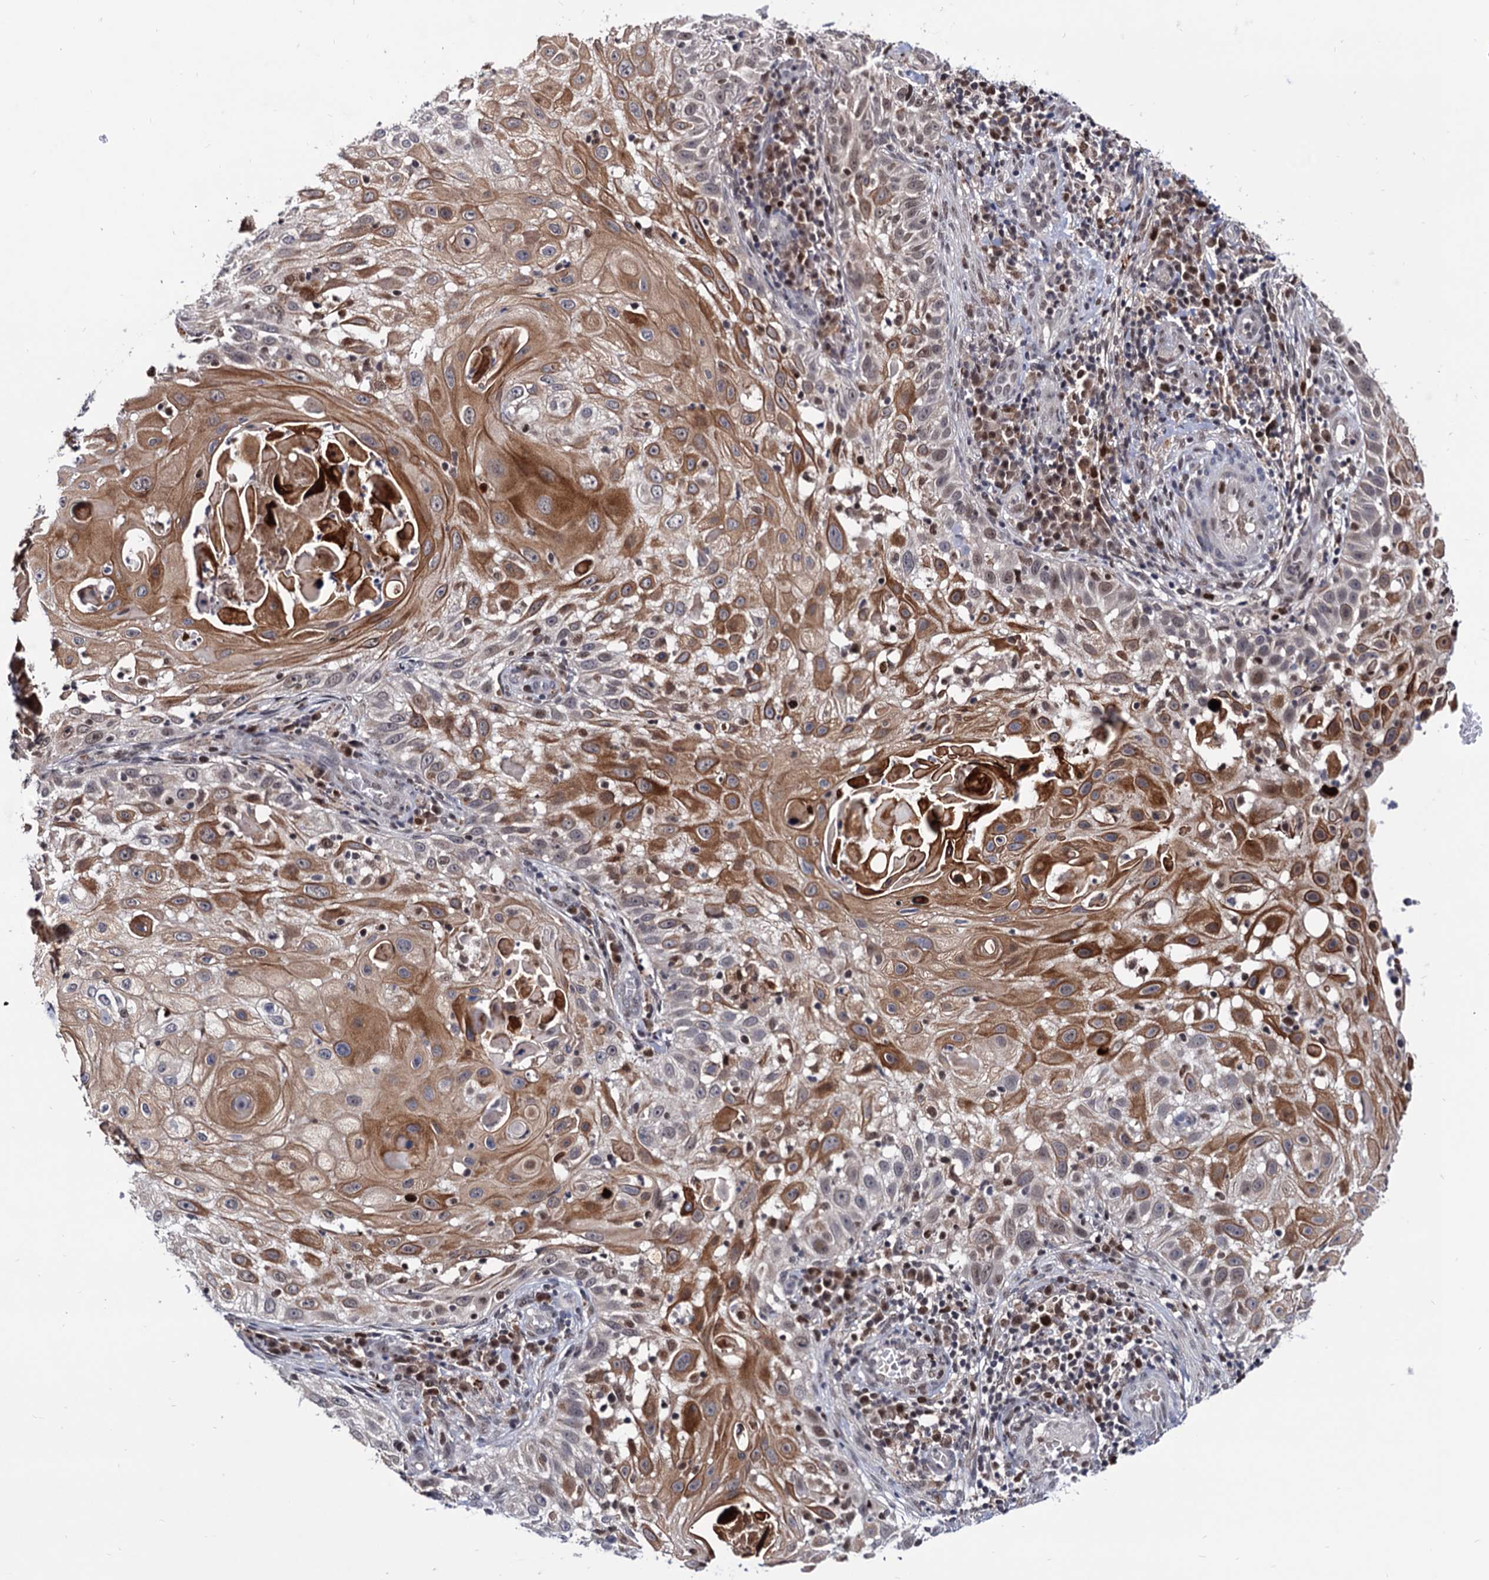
{"staining": {"intensity": "moderate", "quantity": ">75%", "location": "cytoplasmic/membranous,nuclear"}, "tissue": "skin cancer", "cell_type": "Tumor cells", "image_type": "cancer", "snomed": [{"axis": "morphology", "description": "Squamous cell carcinoma, NOS"}, {"axis": "topography", "description": "Skin"}], "caption": "This photomicrograph exhibits immunohistochemistry (IHC) staining of squamous cell carcinoma (skin), with medium moderate cytoplasmic/membranous and nuclear positivity in approximately >75% of tumor cells.", "gene": "RNASEH2B", "patient": {"sex": "female", "age": 44}}